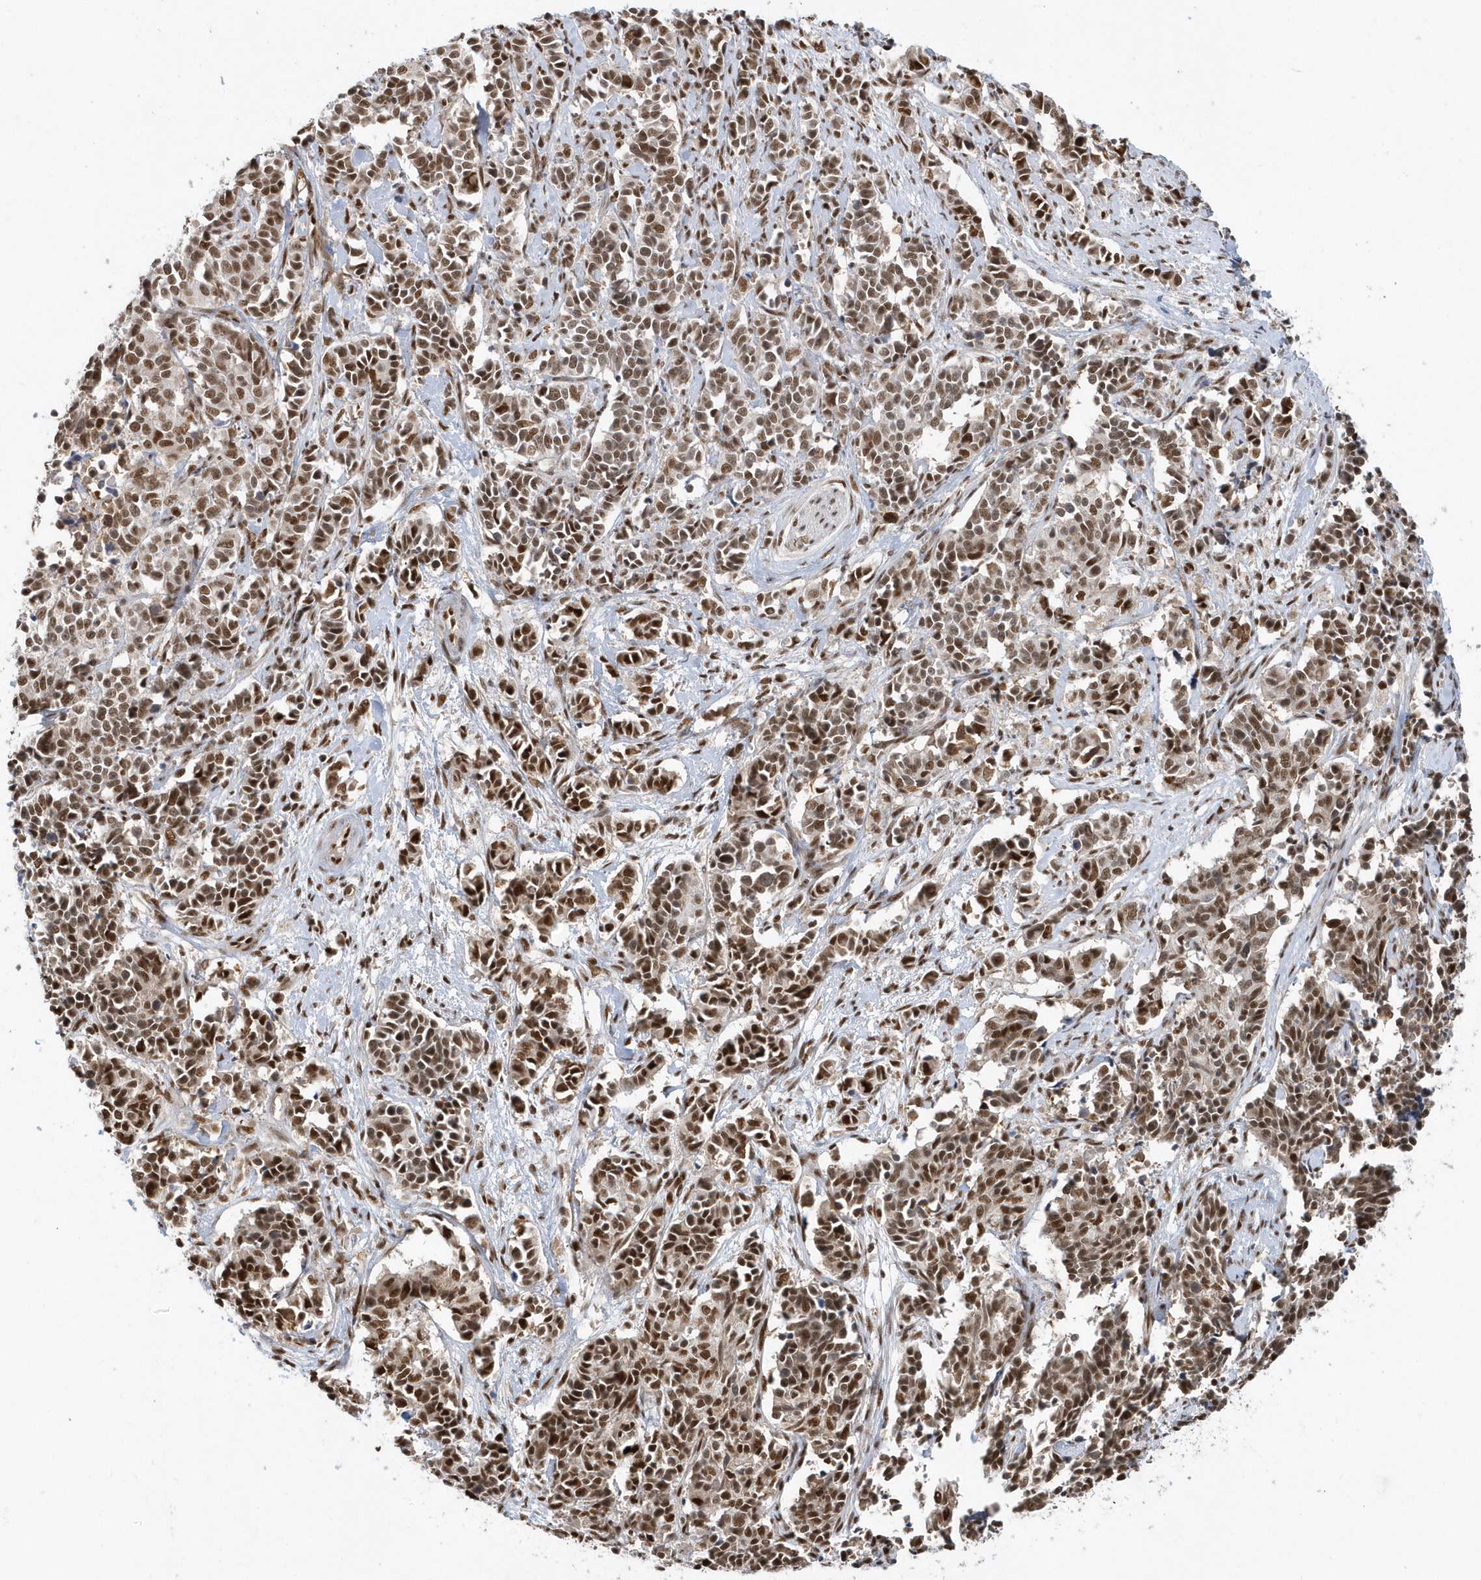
{"staining": {"intensity": "moderate", "quantity": ">75%", "location": "nuclear"}, "tissue": "cervical cancer", "cell_type": "Tumor cells", "image_type": "cancer", "snomed": [{"axis": "morphology", "description": "Normal tissue, NOS"}, {"axis": "morphology", "description": "Squamous cell carcinoma, NOS"}, {"axis": "topography", "description": "Cervix"}], "caption": "Tumor cells show moderate nuclear staining in about >75% of cells in cervical cancer. (Stains: DAB (3,3'-diaminobenzidine) in brown, nuclei in blue, Microscopy: brightfield microscopy at high magnification).", "gene": "SEPHS1", "patient": {"sex": "female", "age": 35}}